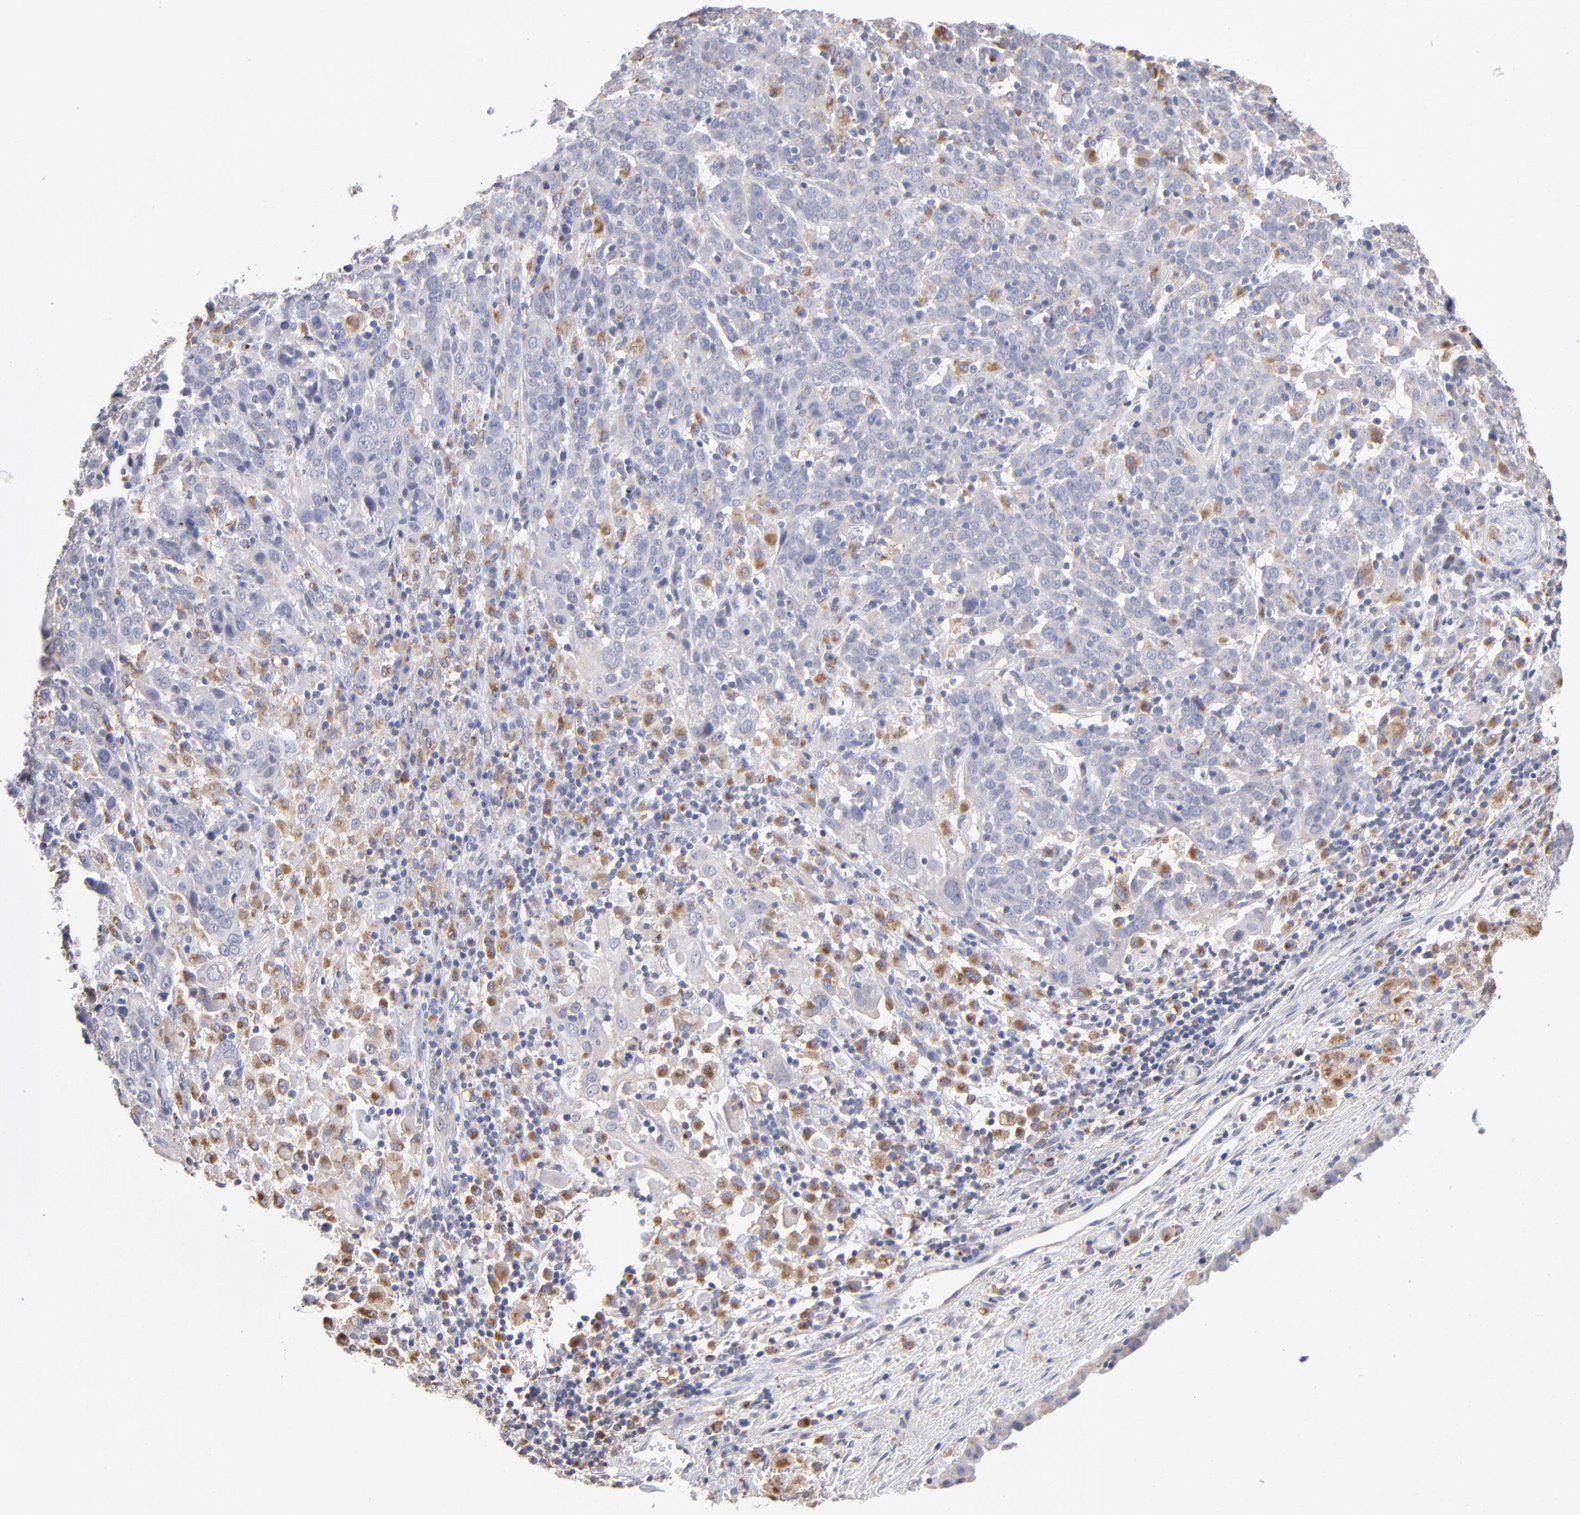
{"staining": {"intensity": "negative", "quantity": "none", "location": "none"}, "tissue": "cervical cancer", "cell_type": "Tumor cells", "image_type": "cancer", "snomed": [{"axis": "morphology", "description": "Normal tissue, NOS"}, {"axis": "morphology", "description": "Squamous cell carcinoma, NOS"}, {"axis": "topography", "description": "Cervix"}], "caption": "Photomicrograph shows no protein positivity in tumor cells of cervical cancer (squamous cell carcinoma) tissue. (IHC, brightfield microscopy, high magnification).", "gene": "RRAGB", "patient": {"sex": "female", "age": 67}}